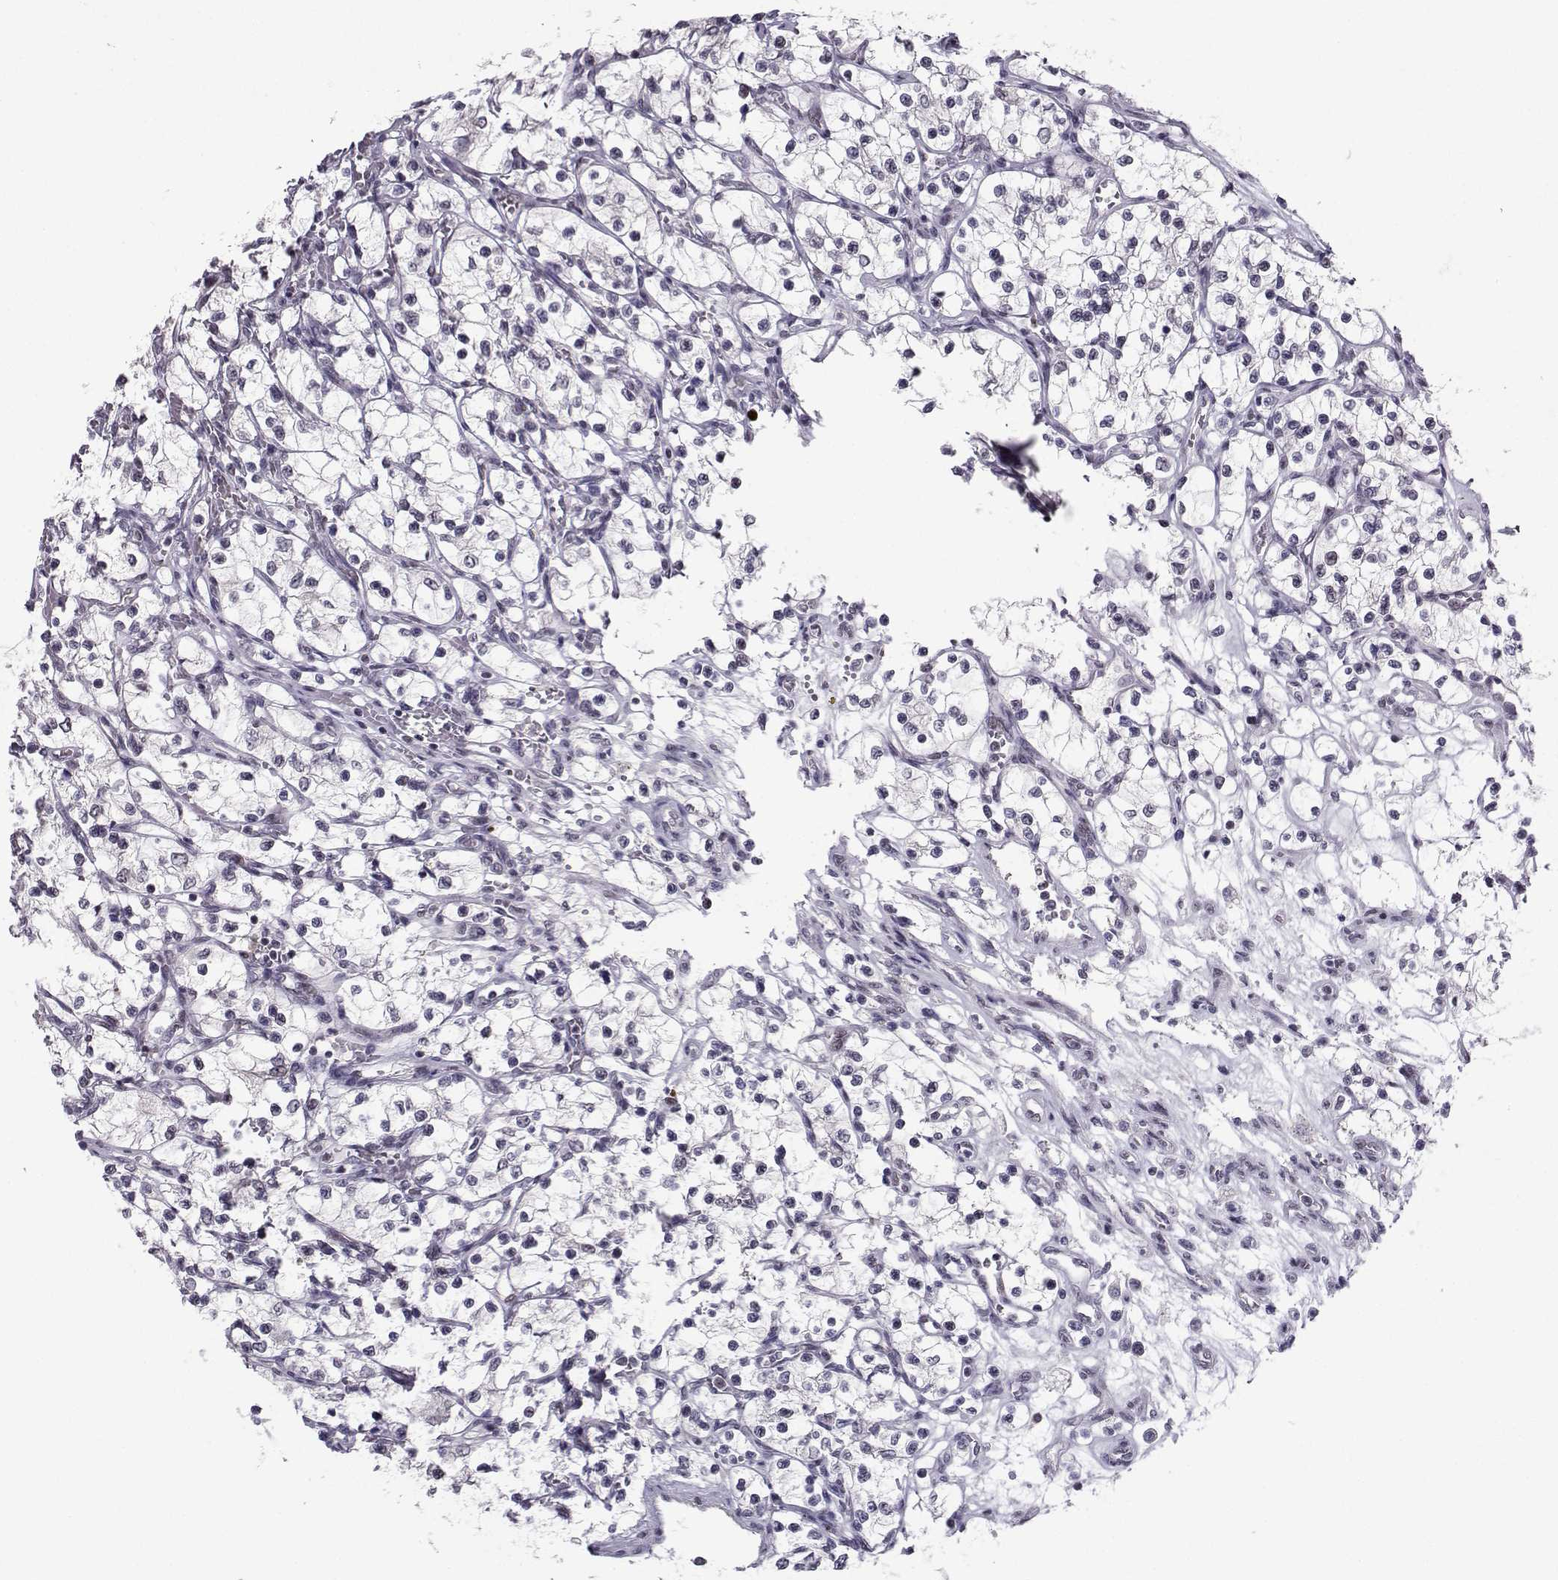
{"staining": {"intensity": "negative", "quantity": "none", "location": "none"}, "tissue": "renal cancer", "cell_type": "Tumor cells", "image_type": "cancer", "snomed": [{"axis": "morphology", "description": "Adenocarcinoma, NOS"}, {"axis": "topography", "description": "Kidney"}], "caption": "The IHC micrograph has no significant positivity in tumor cells of adenocarcinoma (renal) tissue.", "gene": "LIN28A", "patient": {"sex": "female", "age": 69}}